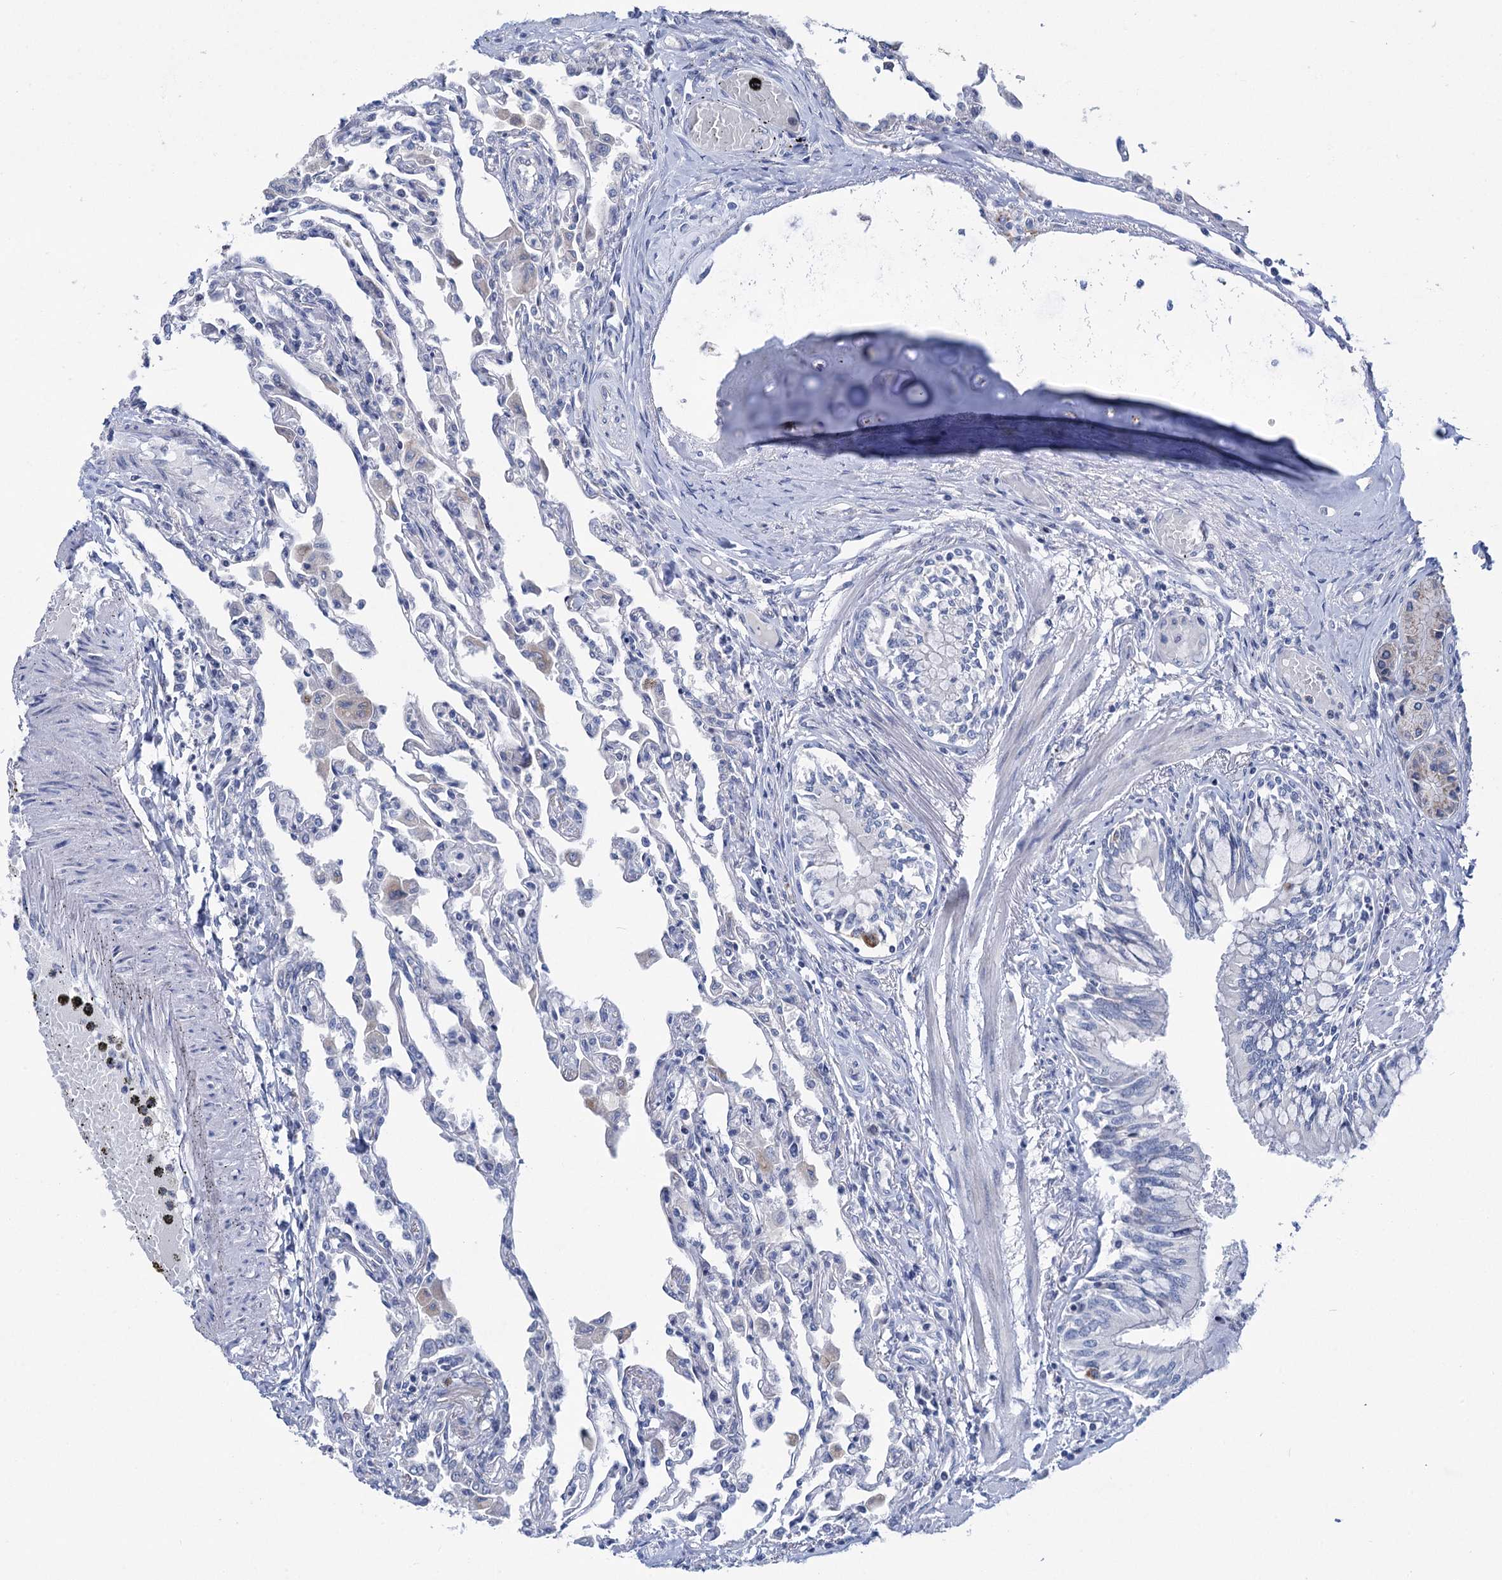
{"staining": {"intensity": "negative", "quantity": "none", "location": "none"}, "tissue": "lung", "cell_type": "Alveolar cells", "image_type": "normal", "snomed": [{"axis": "morphology", "description": "Normal tissue, NOS"}, {"axis": "topography", "description": "Bronchus"}, {"axis": "topography", "description": "Lung"}], "caption": "The IHC image has no significant expression in alveolar cells of lung. The staining is performed using DAB brown chromogen with nuclei counter-stained in using hematoxylin.", "gene": "CHDH", "patient": {"sex": "female", "age": 49}}